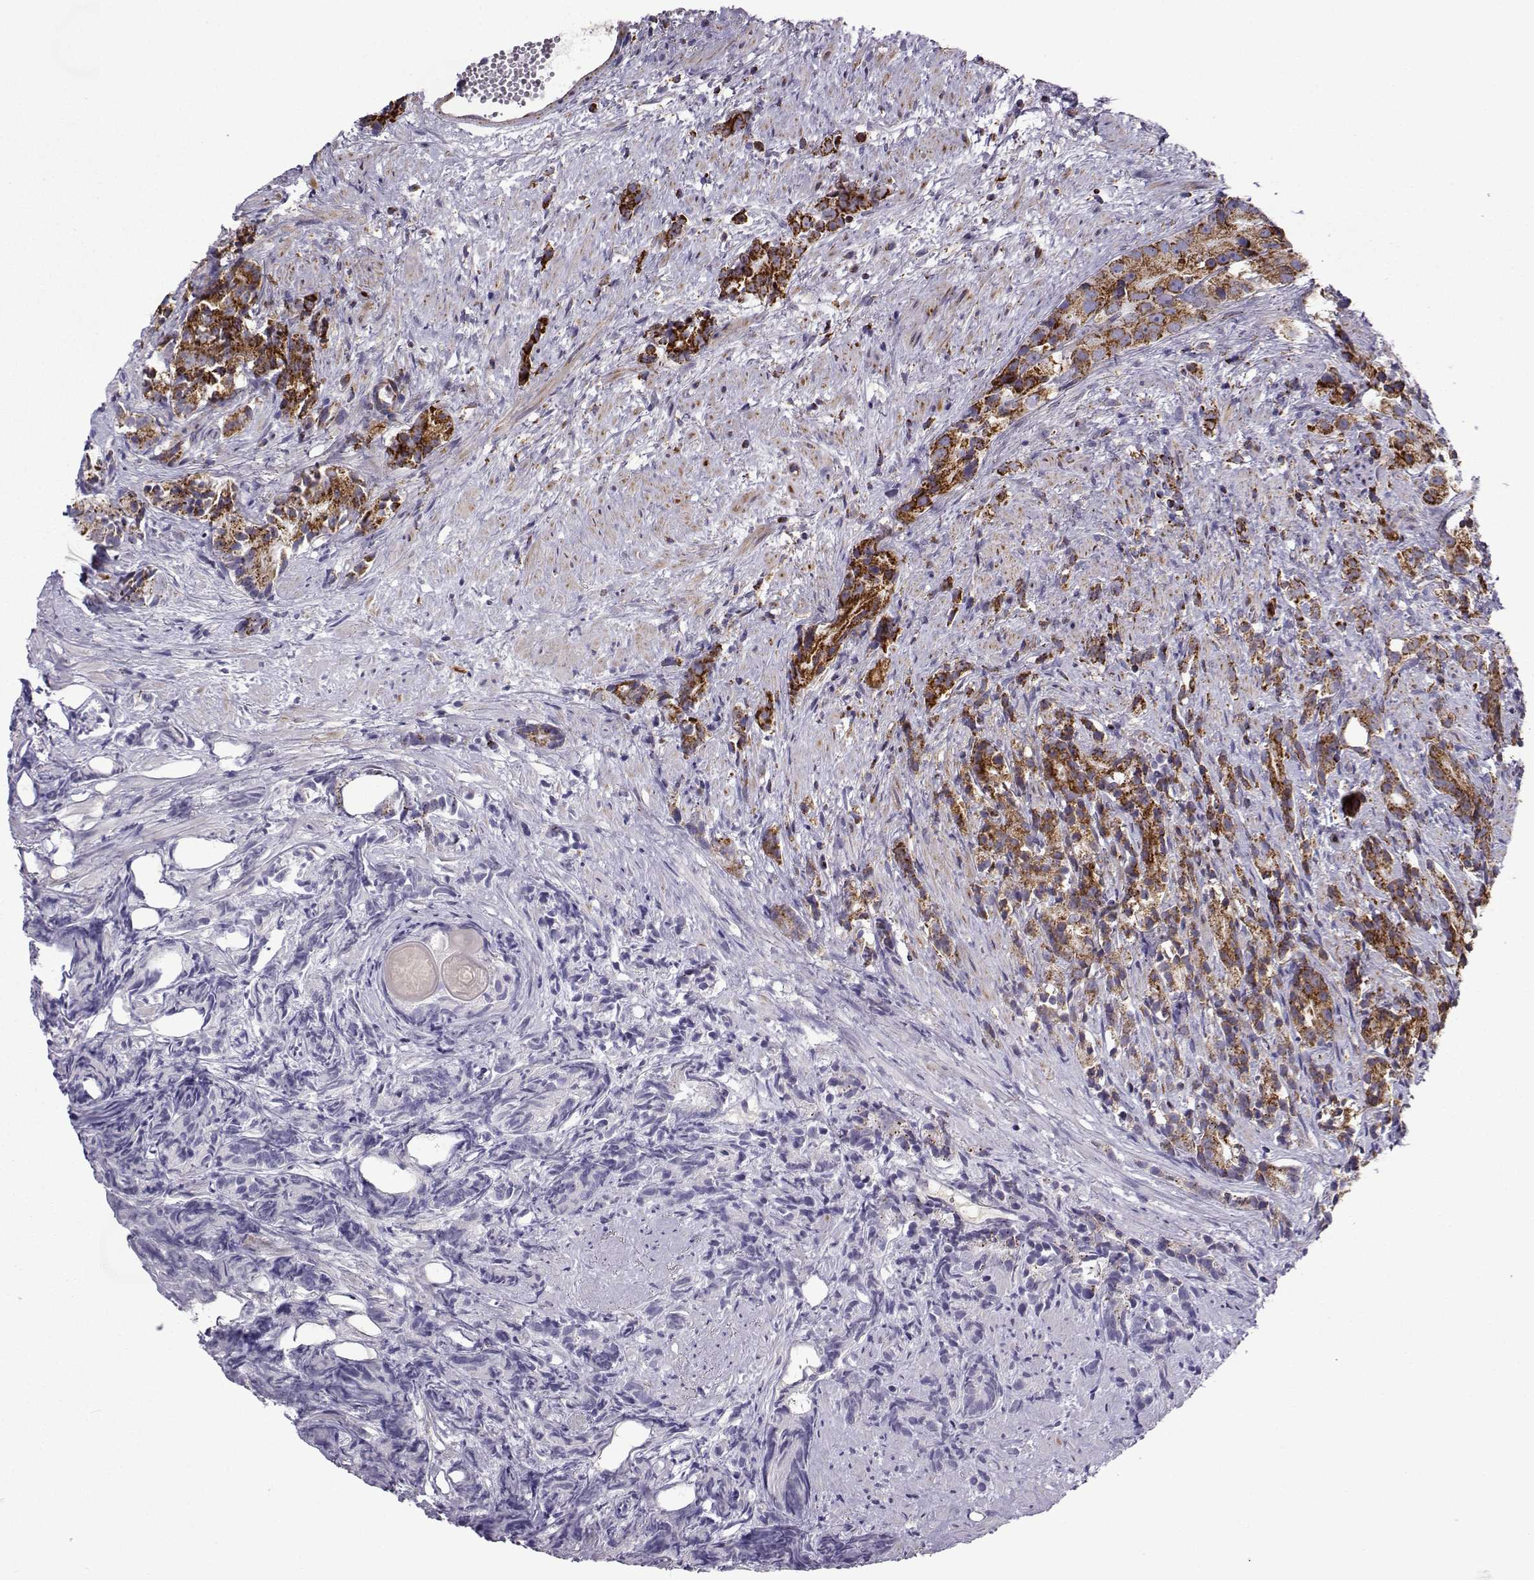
{"staining": {"intensity": "strong", "quantity": ">75%", "location": "cytoplasmic/membranous"}, "tissue": "prostate cancer", "cell_type": "Tumor cells", "image_type": "cancer", "snomed": [{"axis": "morphology", "description": "Adenocarcinoma, High grade"}, {"axis": "topography", "description": "Prostate"}], "caption": "Protein staining displays strong cytoplasmic/membranous positivity in approximately >75% of tumor cells in high-grade adenocarcinoma (prostate).", "gene": "NECAB3", "patient": {"sex": "male", "age": 90}}